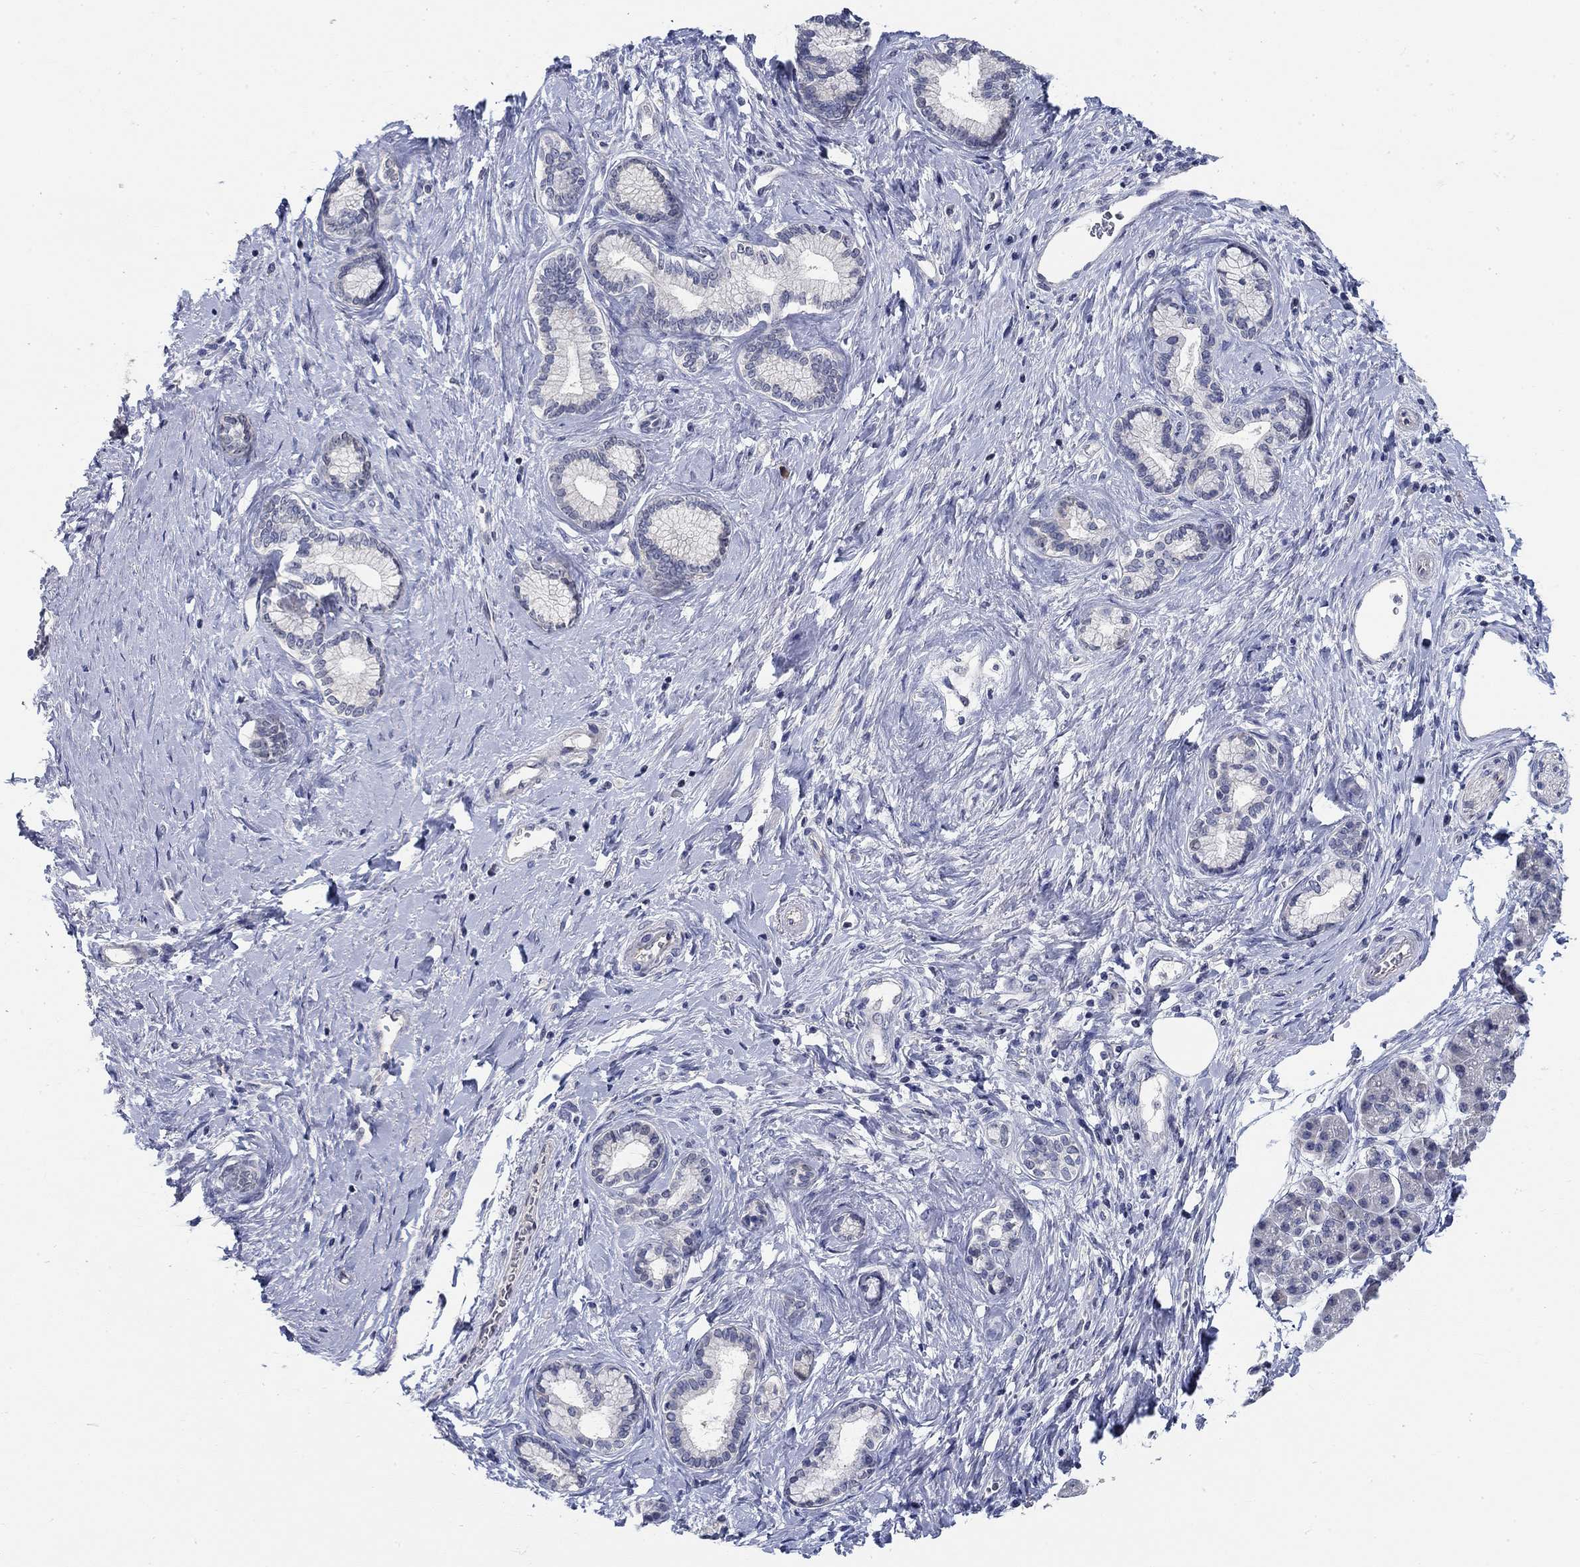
{"staining": {"intensity": "negative", "quantity": "none", "location": "none"}, "tissue": "pancreatic cancer", "cell_type": "Tumor cells", "image_type": "cancer", "snomed": [{"axis": "morphology", "description": "Adenocarcinoma, NOS"}, {"axis": "topography", "description": "Pancreas"}], "caption": "This is an immunohistochemistry micrograph of human pancreatic adenocarcinoma. There is no expression in tumor cells.", "gene": "SMIM18", "patient": {"sex": "female", "age": 73}}